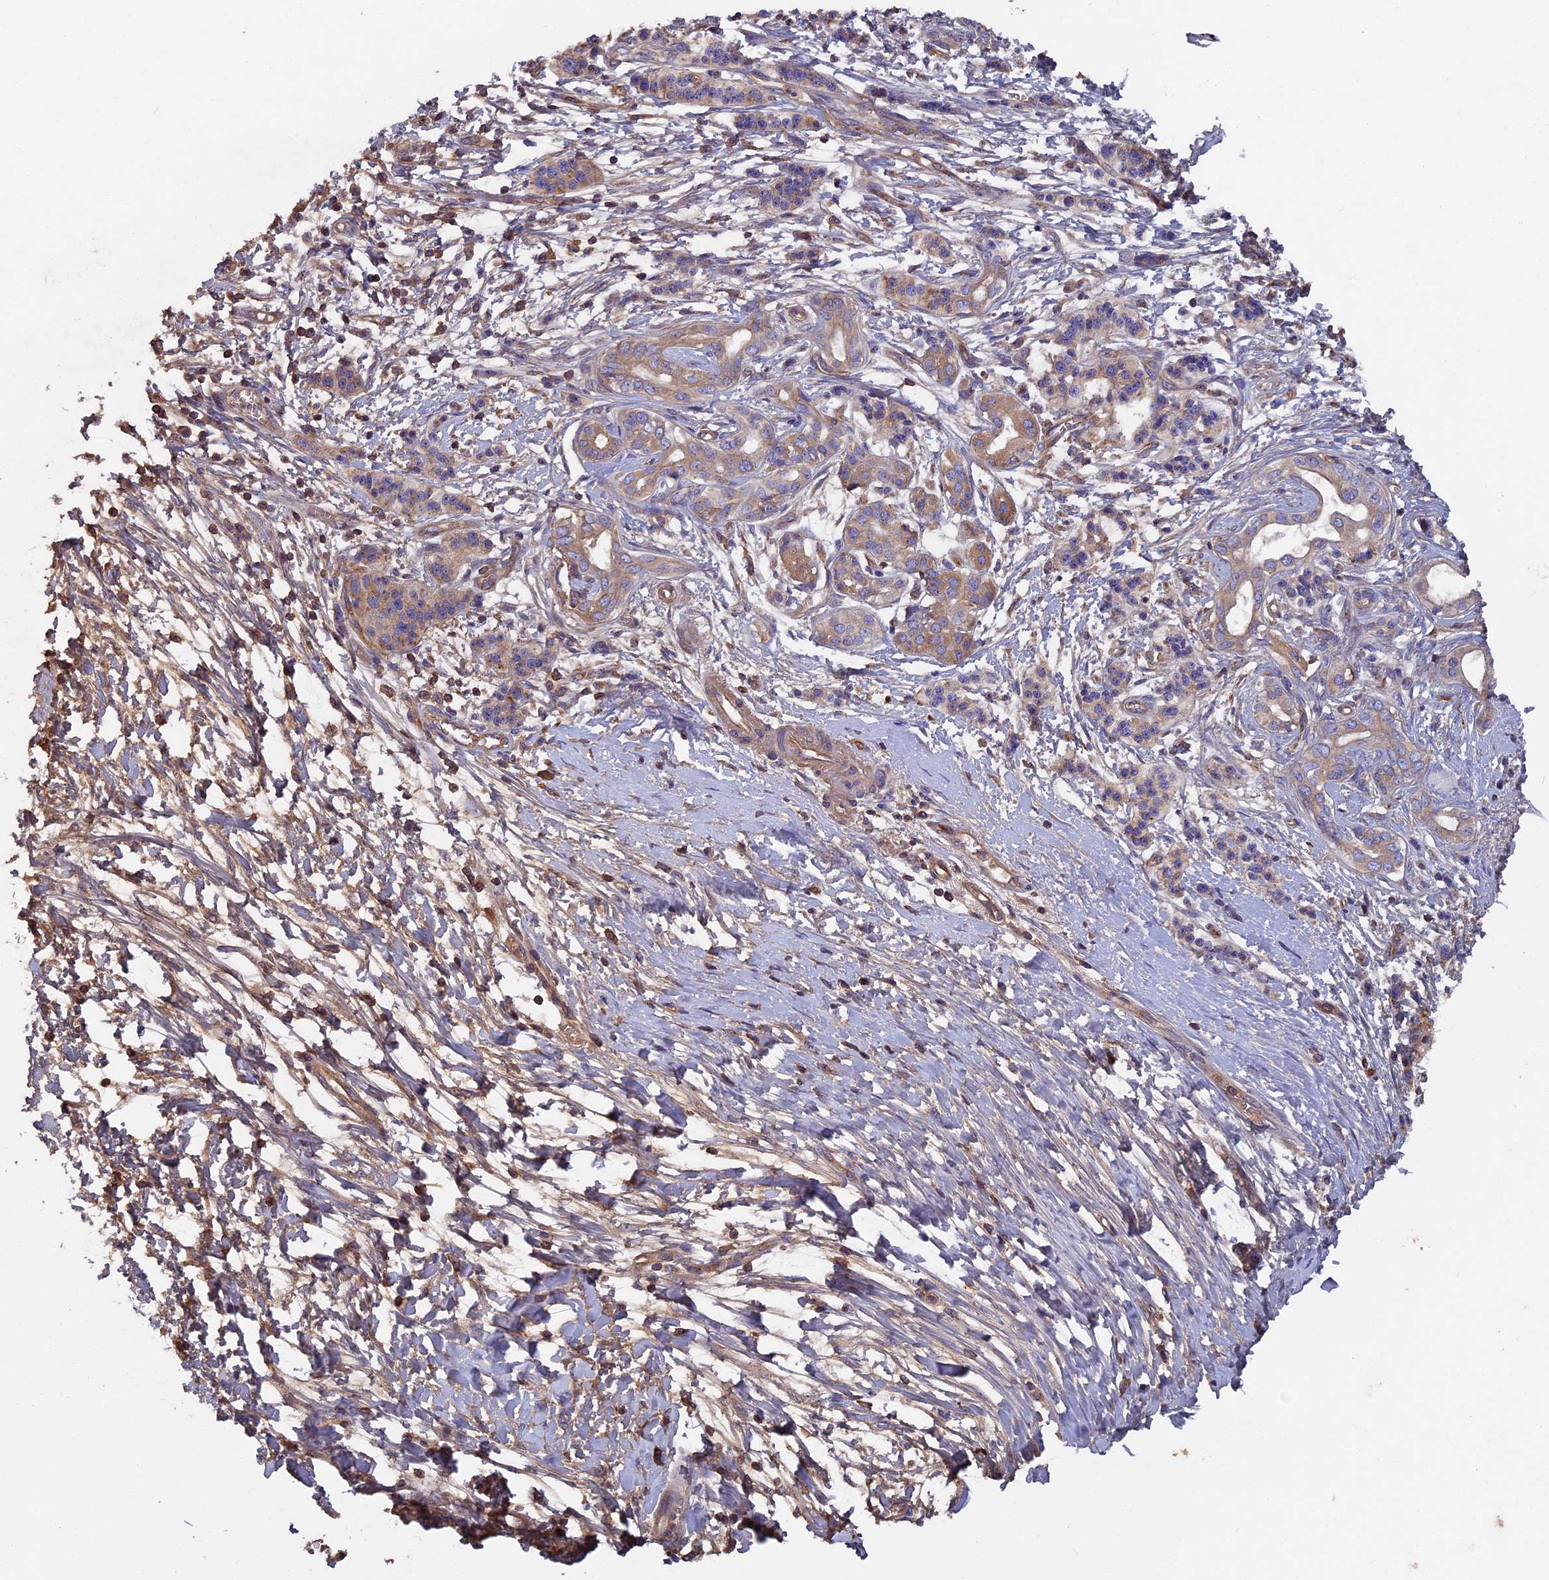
{"staining": {"intensity": "moderate", "quantity": "25%-75%", "location": "cytoplasmic/membranous"}, "tissue": "pancreatic cancer", "cell_type": "Tumor cells", "image_type": "cancer", "snomed": [{"axis": "morphology", "description": "Adenocarcinoma, NOS"}, {"axis": "topography", "description": "Pancreas"}], "caption": "Immunohistochemical staining of pancreatic cancer (adenocarcinoma) exhibits medium levels of moderate cytoplasmic/membranous positivity in about 25%-75% of tumor cells.", "gene": "CCDC153", "patient": {"sex": "male", "age": 50}}